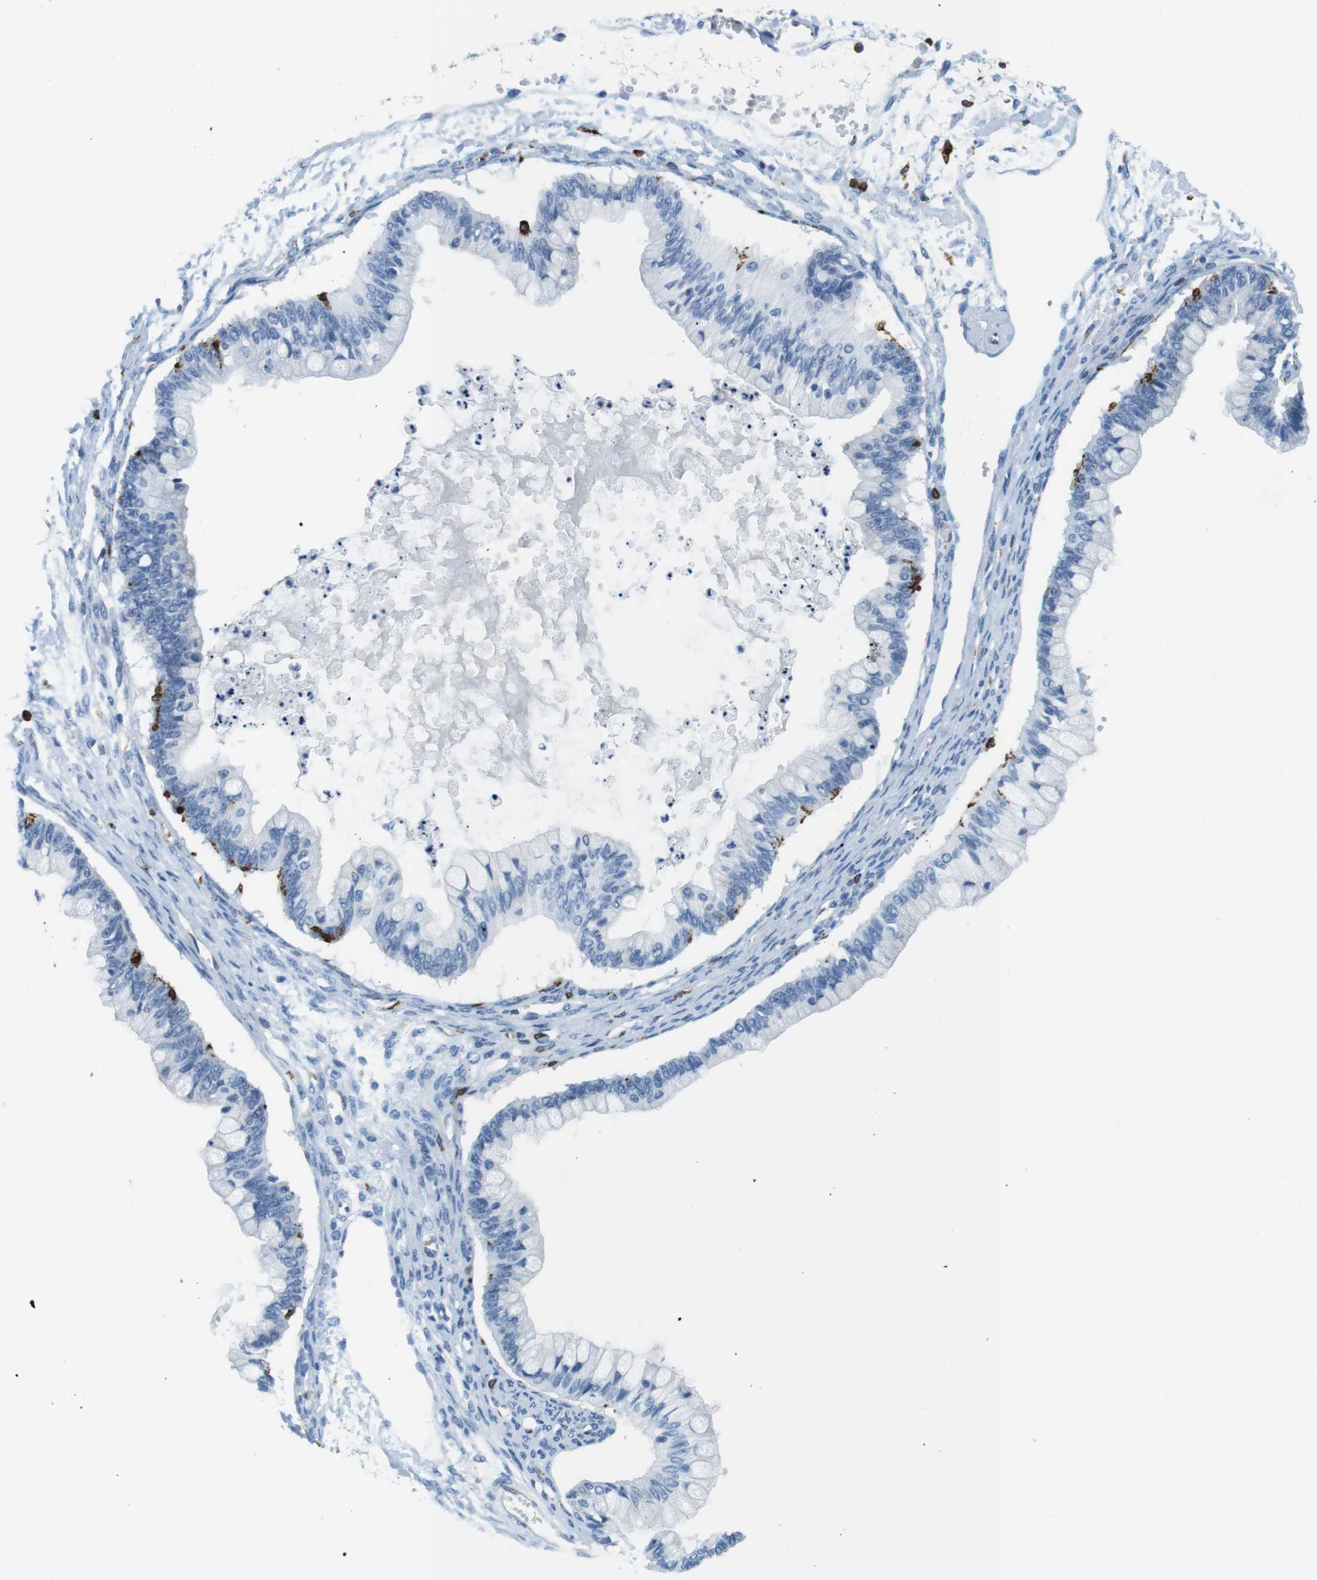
{"staining": {"intensity": "weak", "quantity": "<25%", "location": "cytoplasmic/membranous"}, "tissue": "ovarian cancer", "cell_type": "Tumor cells", "image_type": "cancer", "snomed": [{"axis": "morphology", "description": "Cystadenocarcinoma, mucinous, NOS"}, {"axis": "topography", "description": "Ovary"}], "caption": "A histopathology image of human ovarian cancer (mucinous cystadenocarcinoma) is negative for staining in tumor cells.", "gene": "CIITA", "patient": {"sex": "female", "age": 57}}